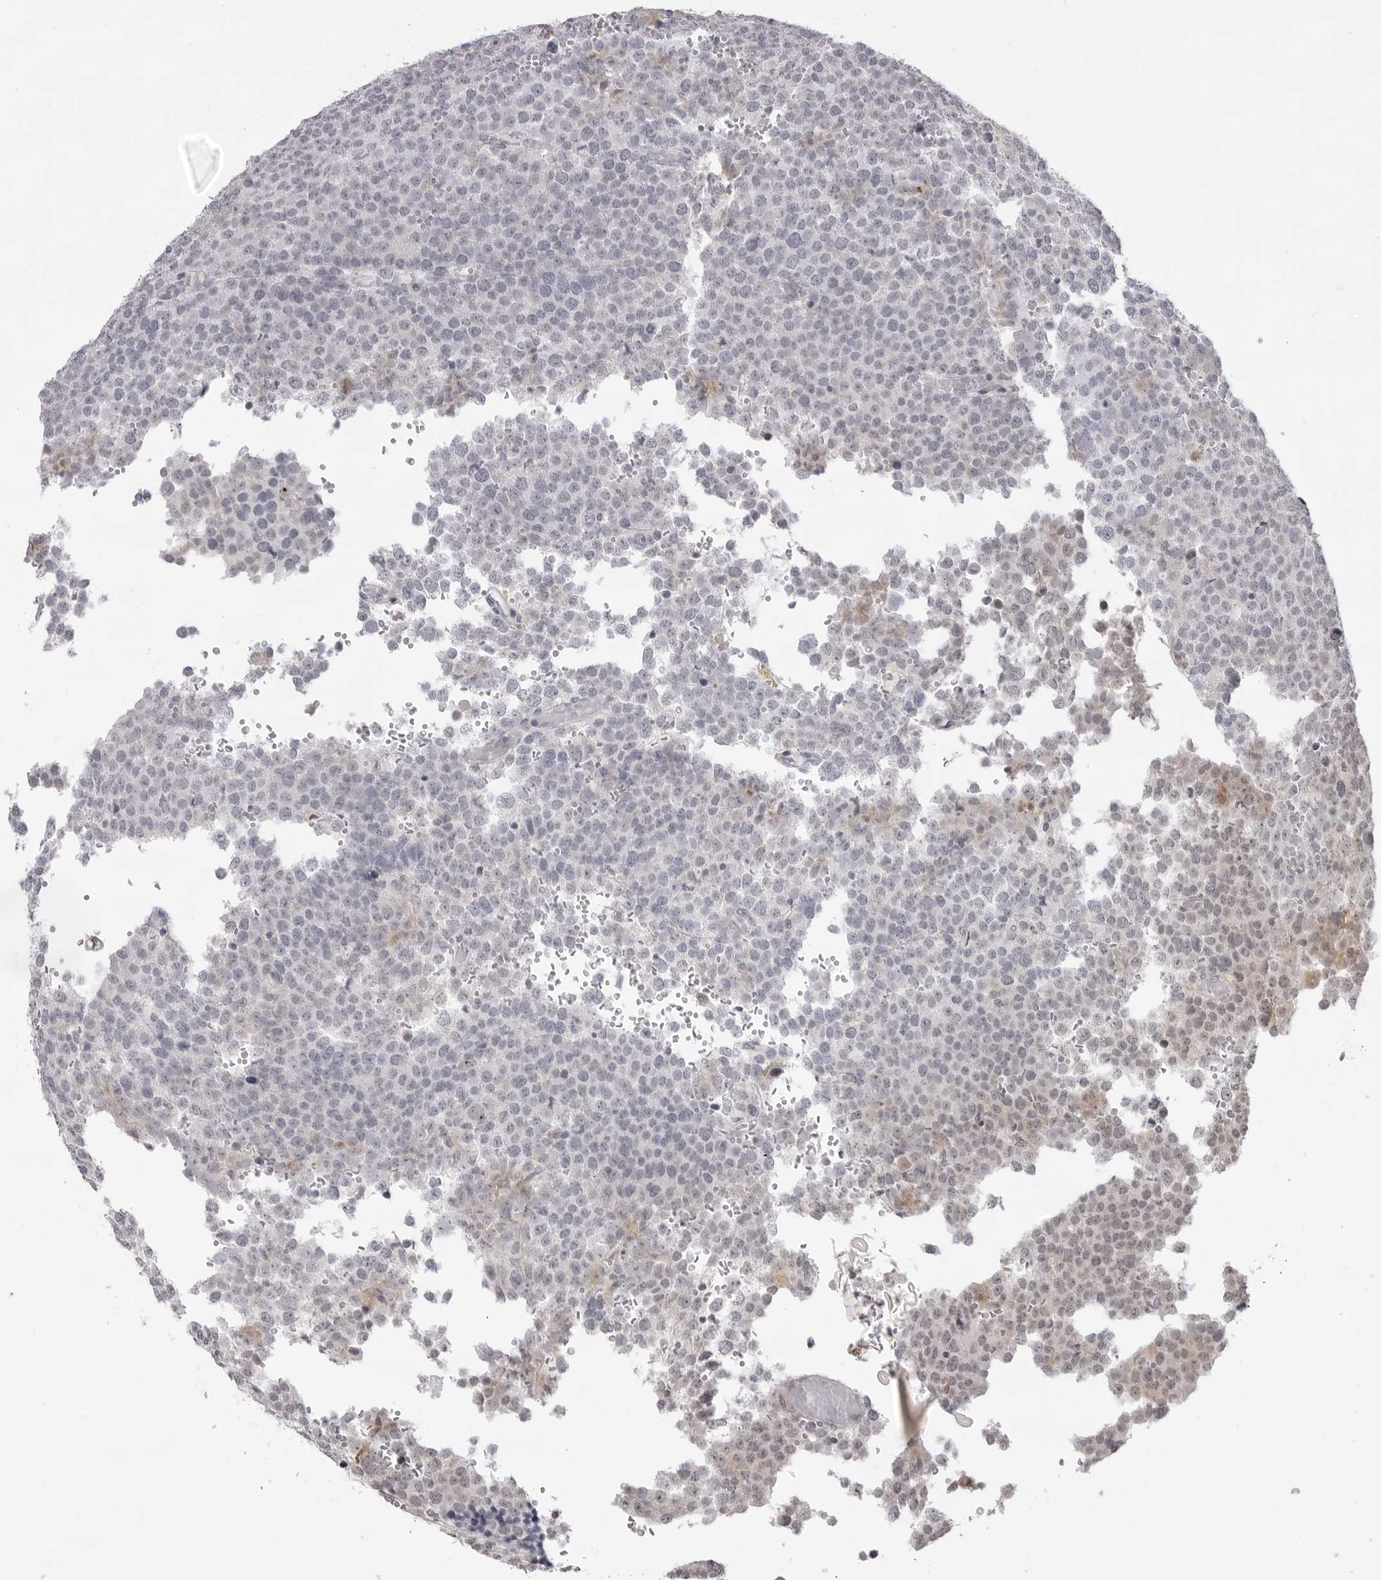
{"staining": {"intensity": "negative", "quantity": "none", "location": "none"}, "tissue": "testis cancer", "cell_type": "Tumor cells", "image_type": "cancer", "snomed": [{"axis": "morphology", "description": "Seminoma, NOS"}, {"axis": "topography", "description": "Testis"}], "caption": "High power microscopy image of an immunohistochemistry histopathology image of testis seminoma, revealing no significant expression in tumor cells. Nuclei are stained in blue.", "gene": "ACP6", "patient": {"sex": "male", "age": 71}}